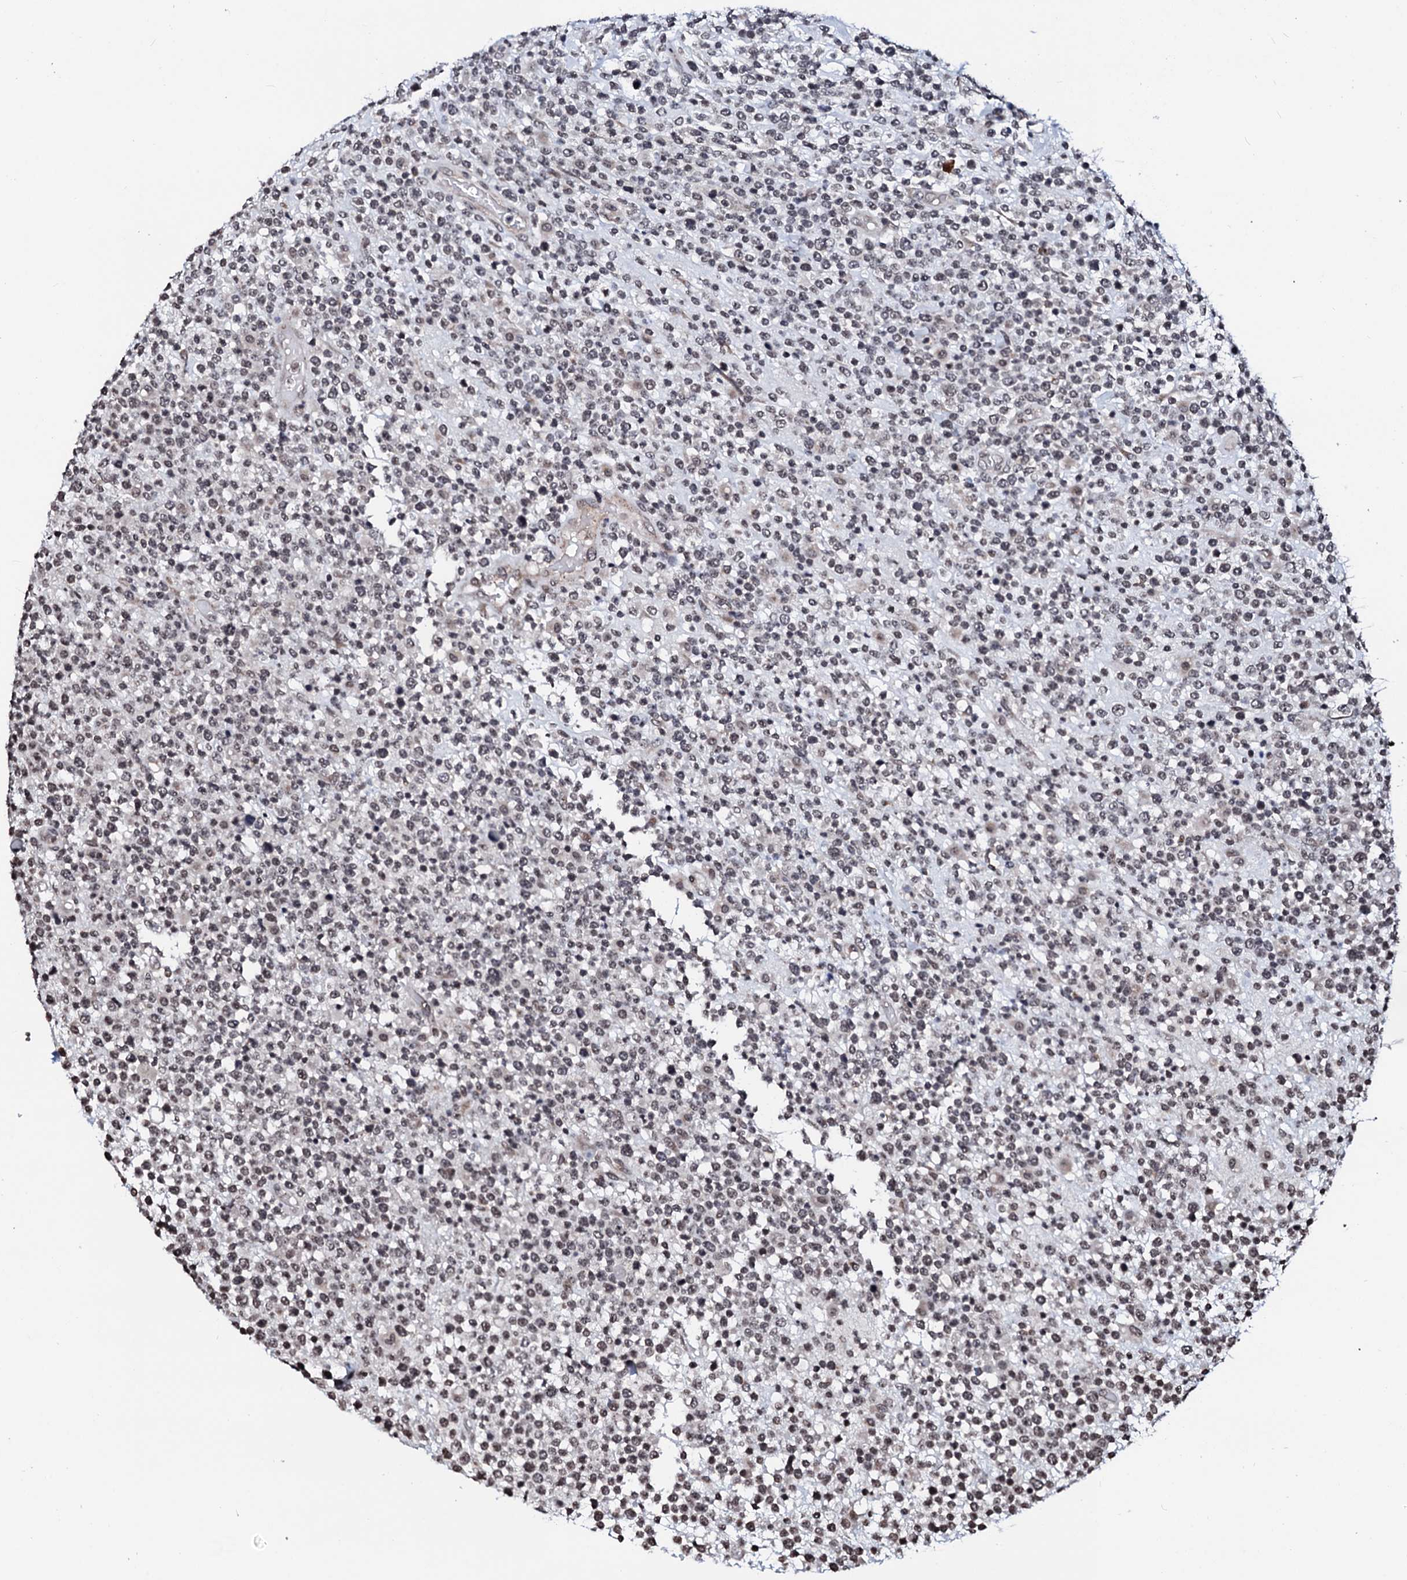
{"staining": {"intensity": "negative", "quantity": "none", "location": "none"}, "tissue": "lymphoma", "cell_type": "Tumor cells", "image_type": "cancer", "snomed": [{"axis": "morphology", "description": "Malignant lymphoma, non-Hodgkin's type, High grade"}, {"axis": "topography", "description": "Colon"}], "caption": "High power microscopy micrograph of an immunohistochemistry micrograph of lymphoma, revealing no significant staining in tumor cells. (DAB (3,3'-diaminobenzidine) immunohistochemistry with hematoxylin counter stain).", "gene": "LSM11", "patient": {"sex": "female", "age": 53}}